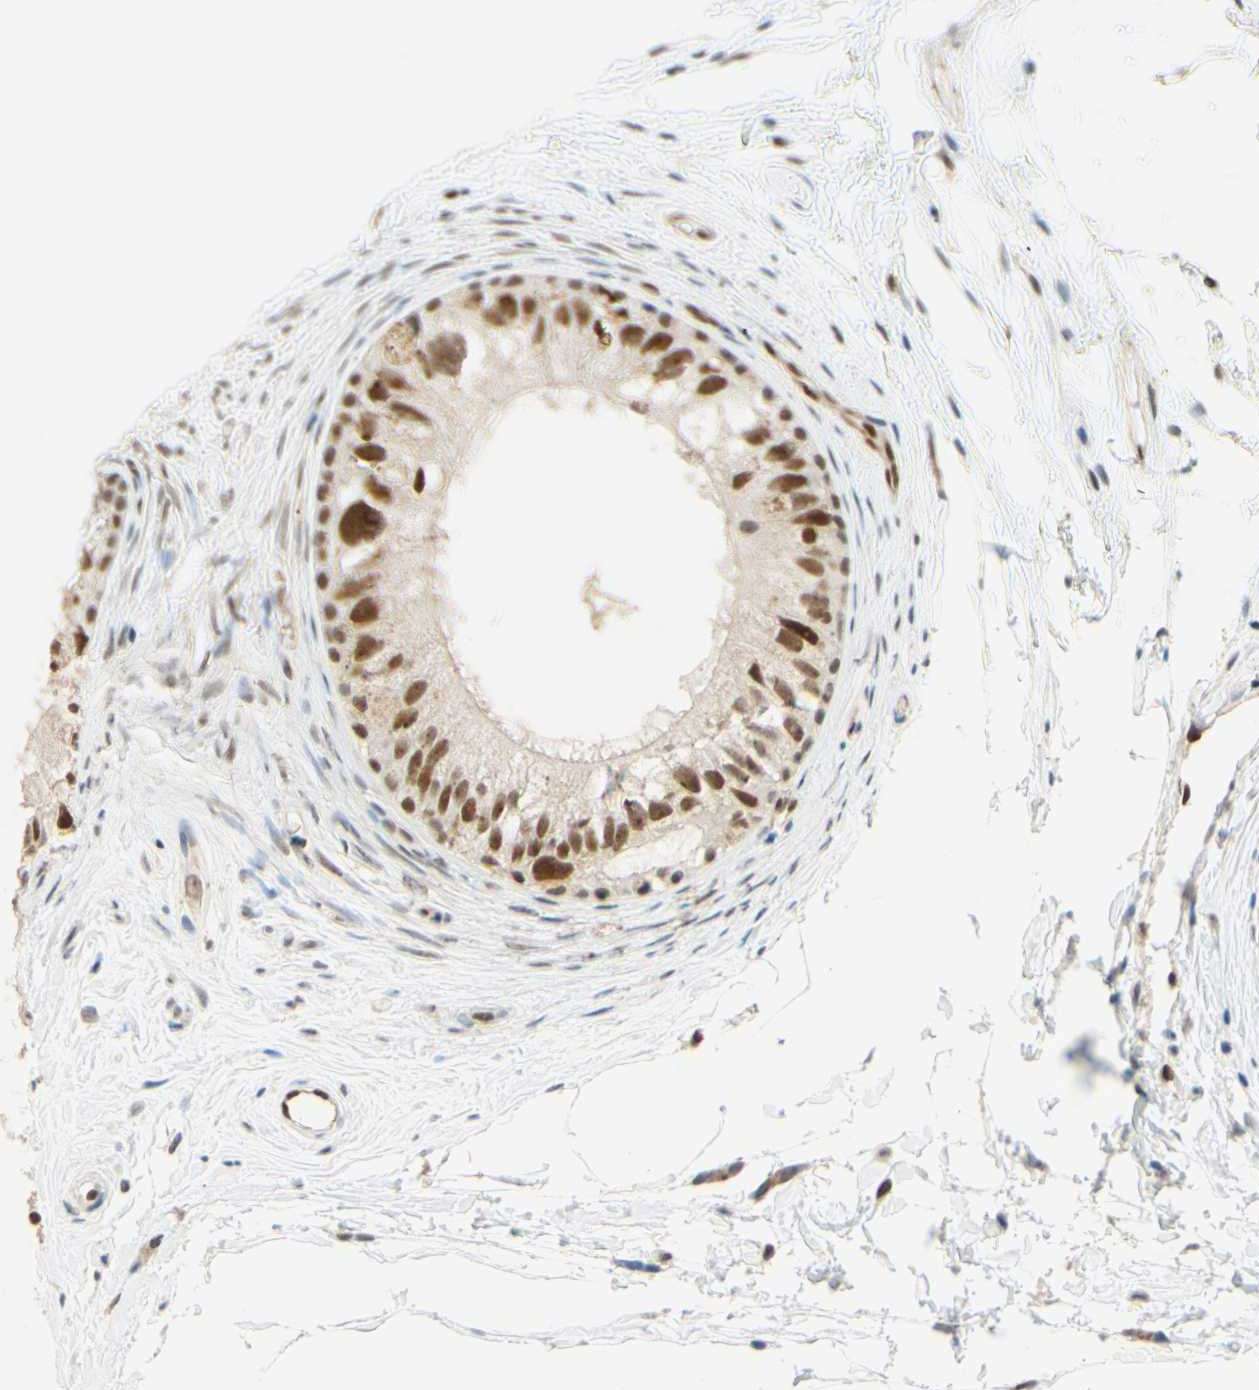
{"staining": {"intensity": "moderate", "quantity": ">75%", "location": "nuclear"}, "tissue": "epididymis", "cell_type": "Glandular cells", "image_type": "normal", "snomed": [{"axis": "morphology", "description": "Normal tissue, NOS"}, {"axis": "topography", "description": "Epididymis"}], "caption": "This histopathology image displays immunohistochemistry (IHC) staining of benign epididymis, with medium moderate nuclear expression in about >75% of glandular cells.", "gene": "POLB", "patient": {"sex": "male", "age": 56}}